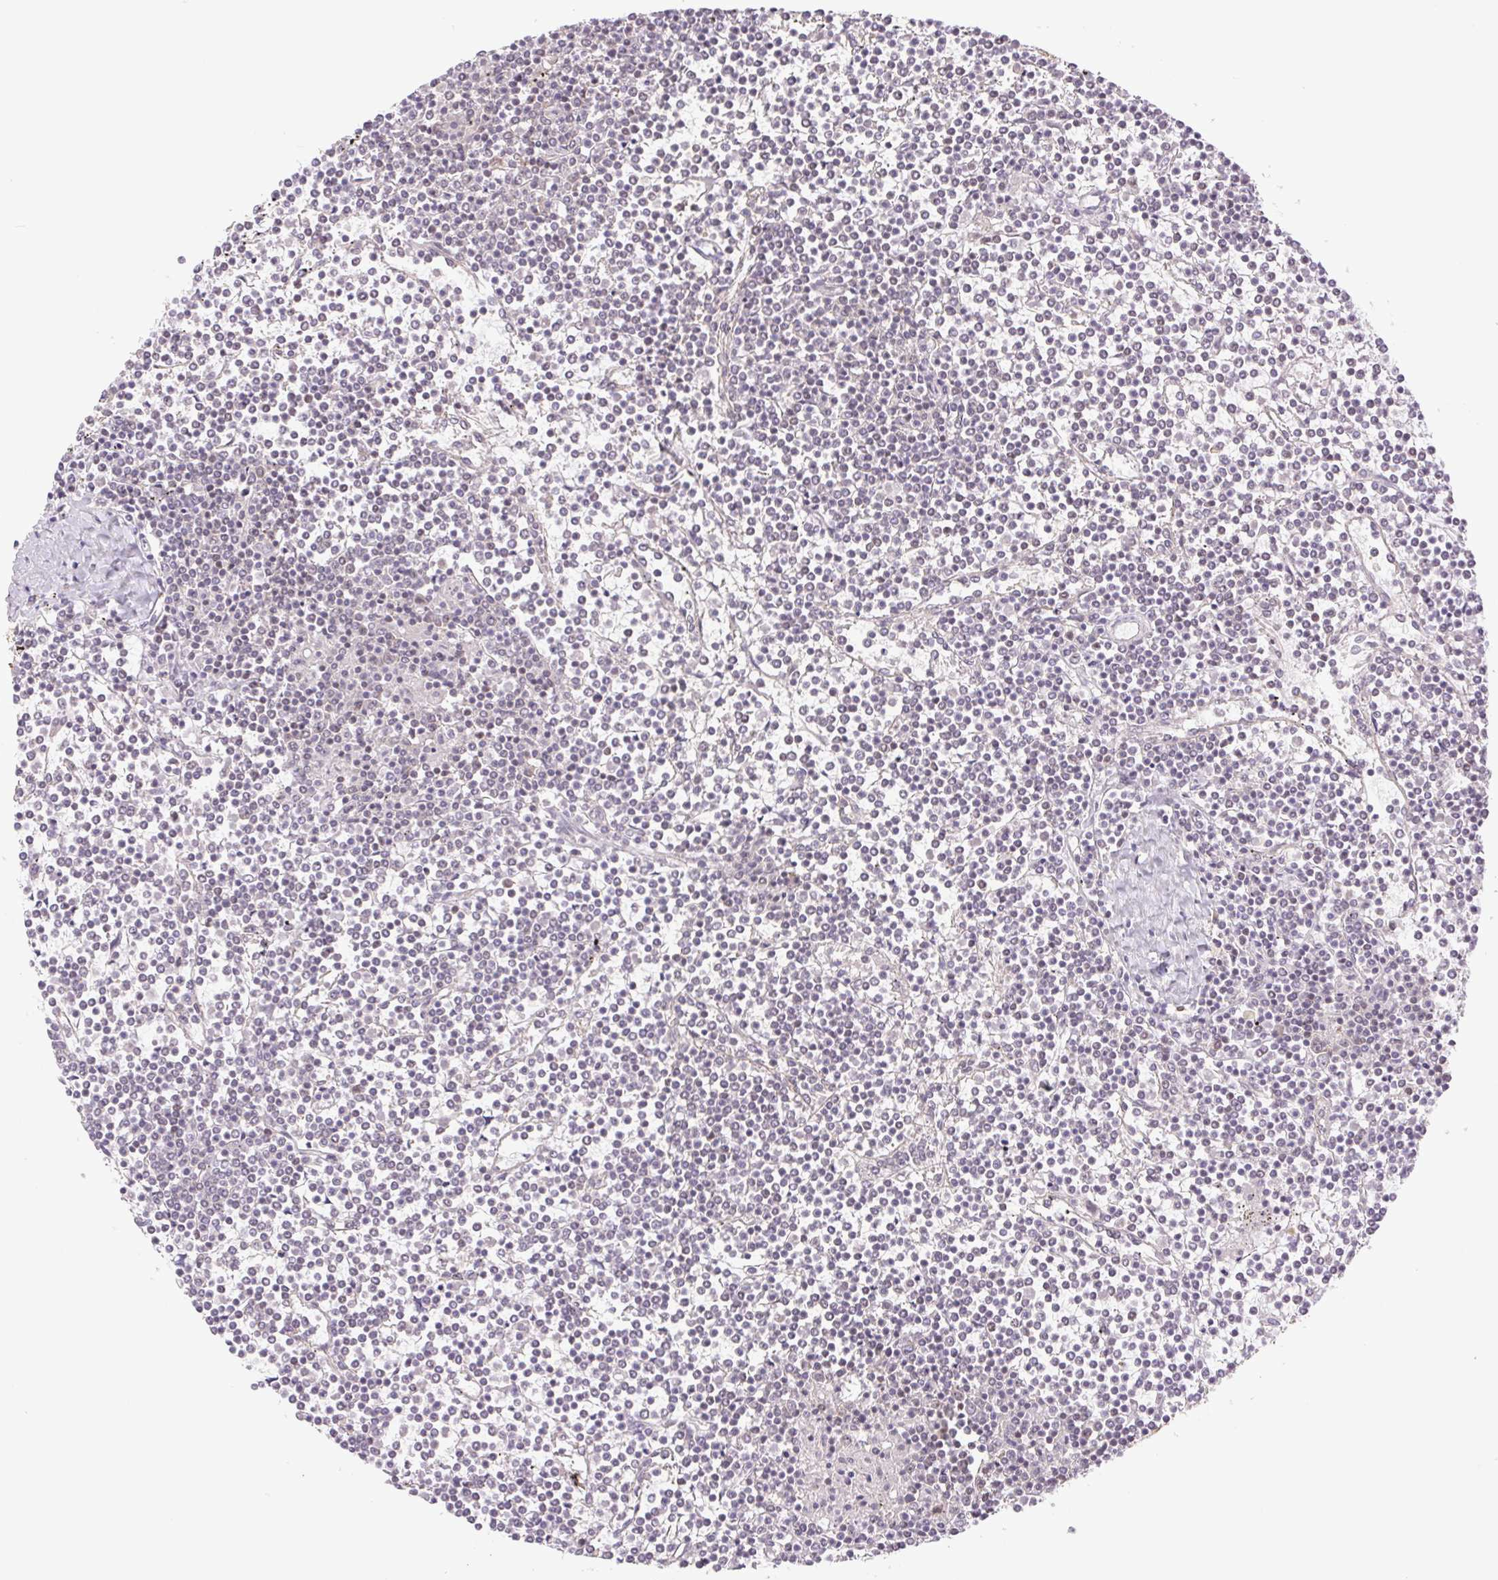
{"staining": {"intensity": "negative", "quantity": "none", "location": "none"}, "tissue": "lymphoma", "cell_type": "Tumor cells", "image_type": "cancer", "snomed": [{"axis": "morphology", "description": "Malignant lymphoma, non-Hodgkin's type, Low grade"}, {"axis": "topography", "description": "Spleen"}], "caption": "This is an IHC micrograph of human malignant lymphoma, non-Hodgkin's type (low-grade). There is no staining in tumor cells.", "gene": "CWC25", "patient": {"sex": "female", "age": 19}}